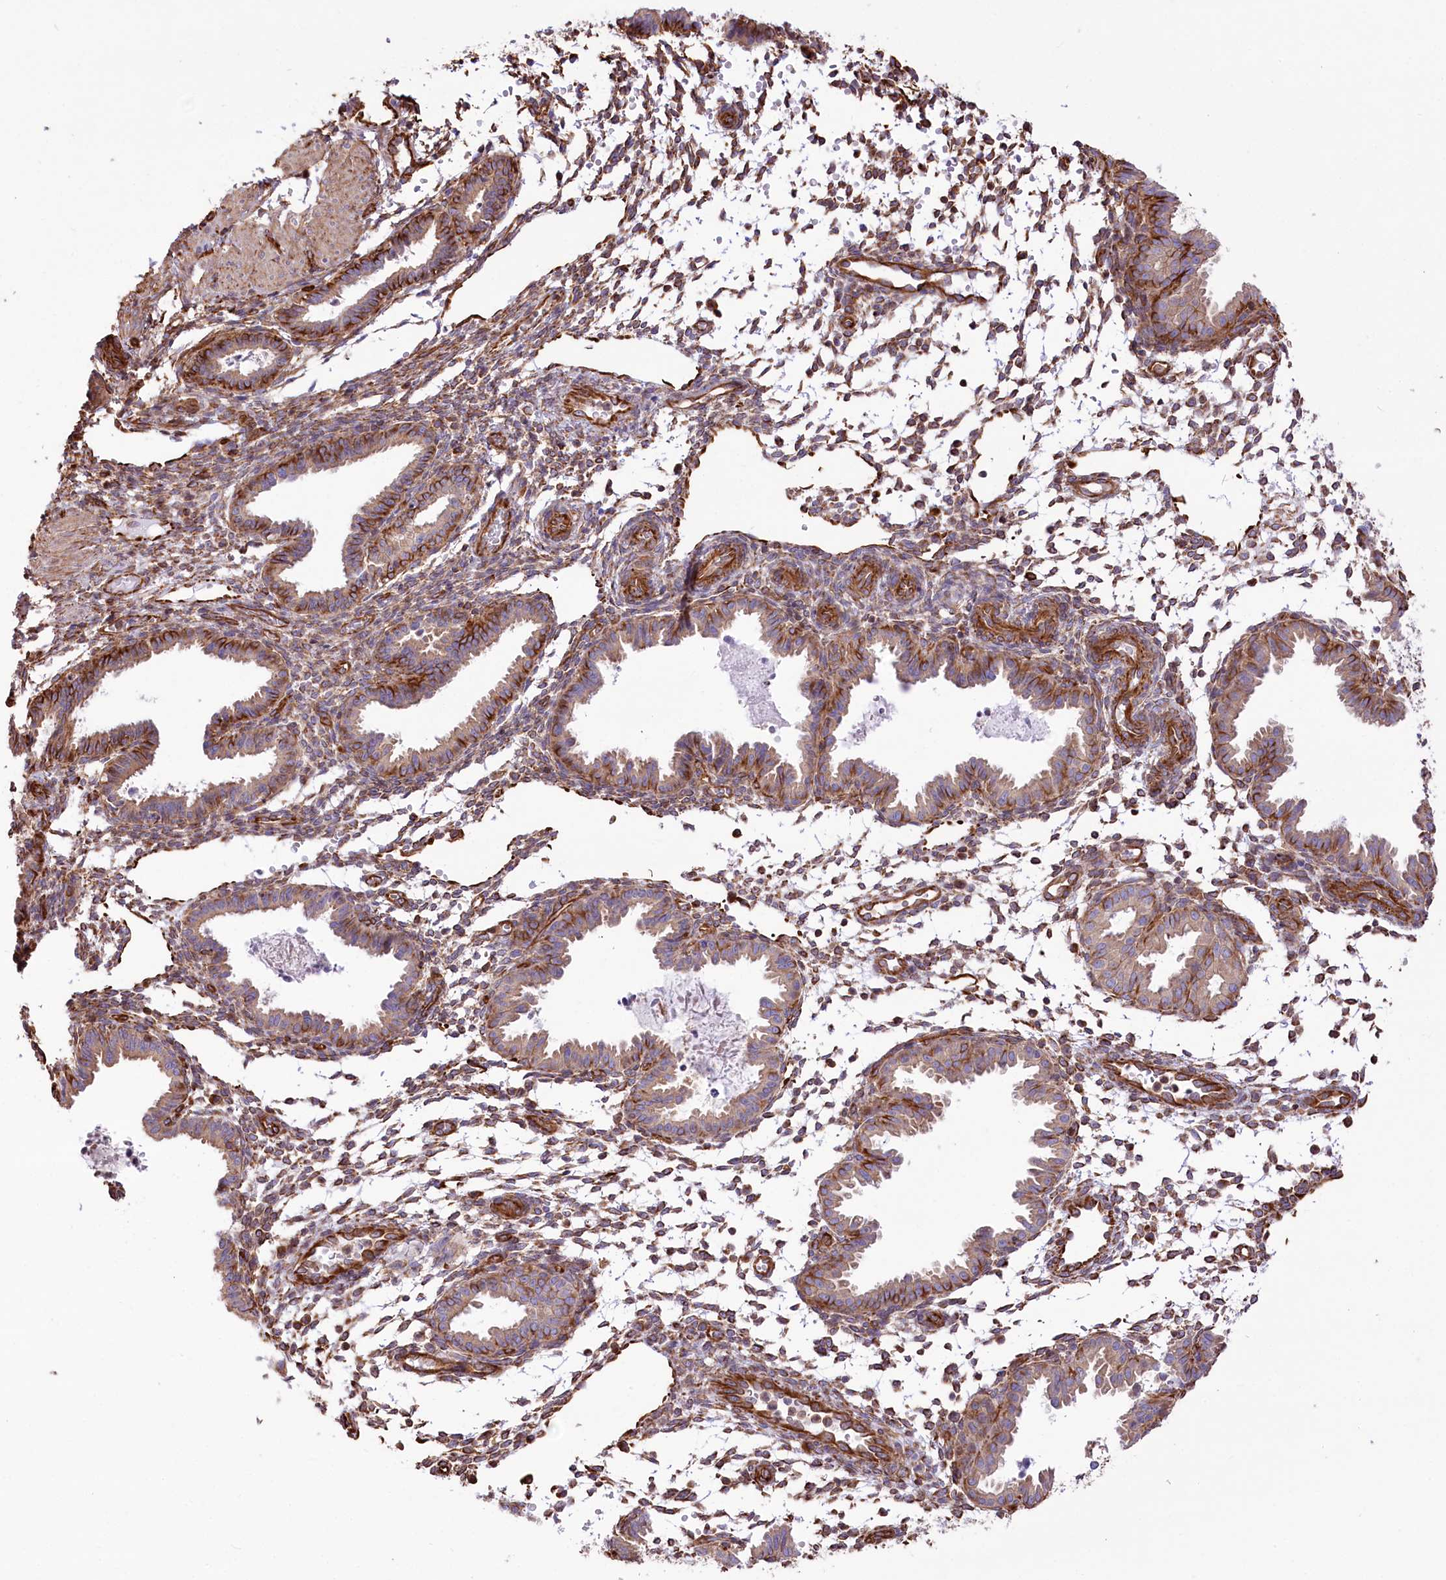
{"staining": {"intensity": "moderate", "quantity": ">75%", "location": "cytoplasmic/membranous"}, "tissue": "endometrium", "cell_type": "Cells in endometrial stroma", "image_type": "normal", "snomed": [{"axis": "morphology", "description": "Normal tissue, NOS"}, {"axis": "topography", "description": "Endometrium"}], "caption": "IHC of benign human endometrium demonstrates medium levels of moderate cytoplasmic/membranous positivity in approximately >75% of cells in endometrial stroma.", "gene": "TTC1", "patient": {"sex": "female", "age": 33}}